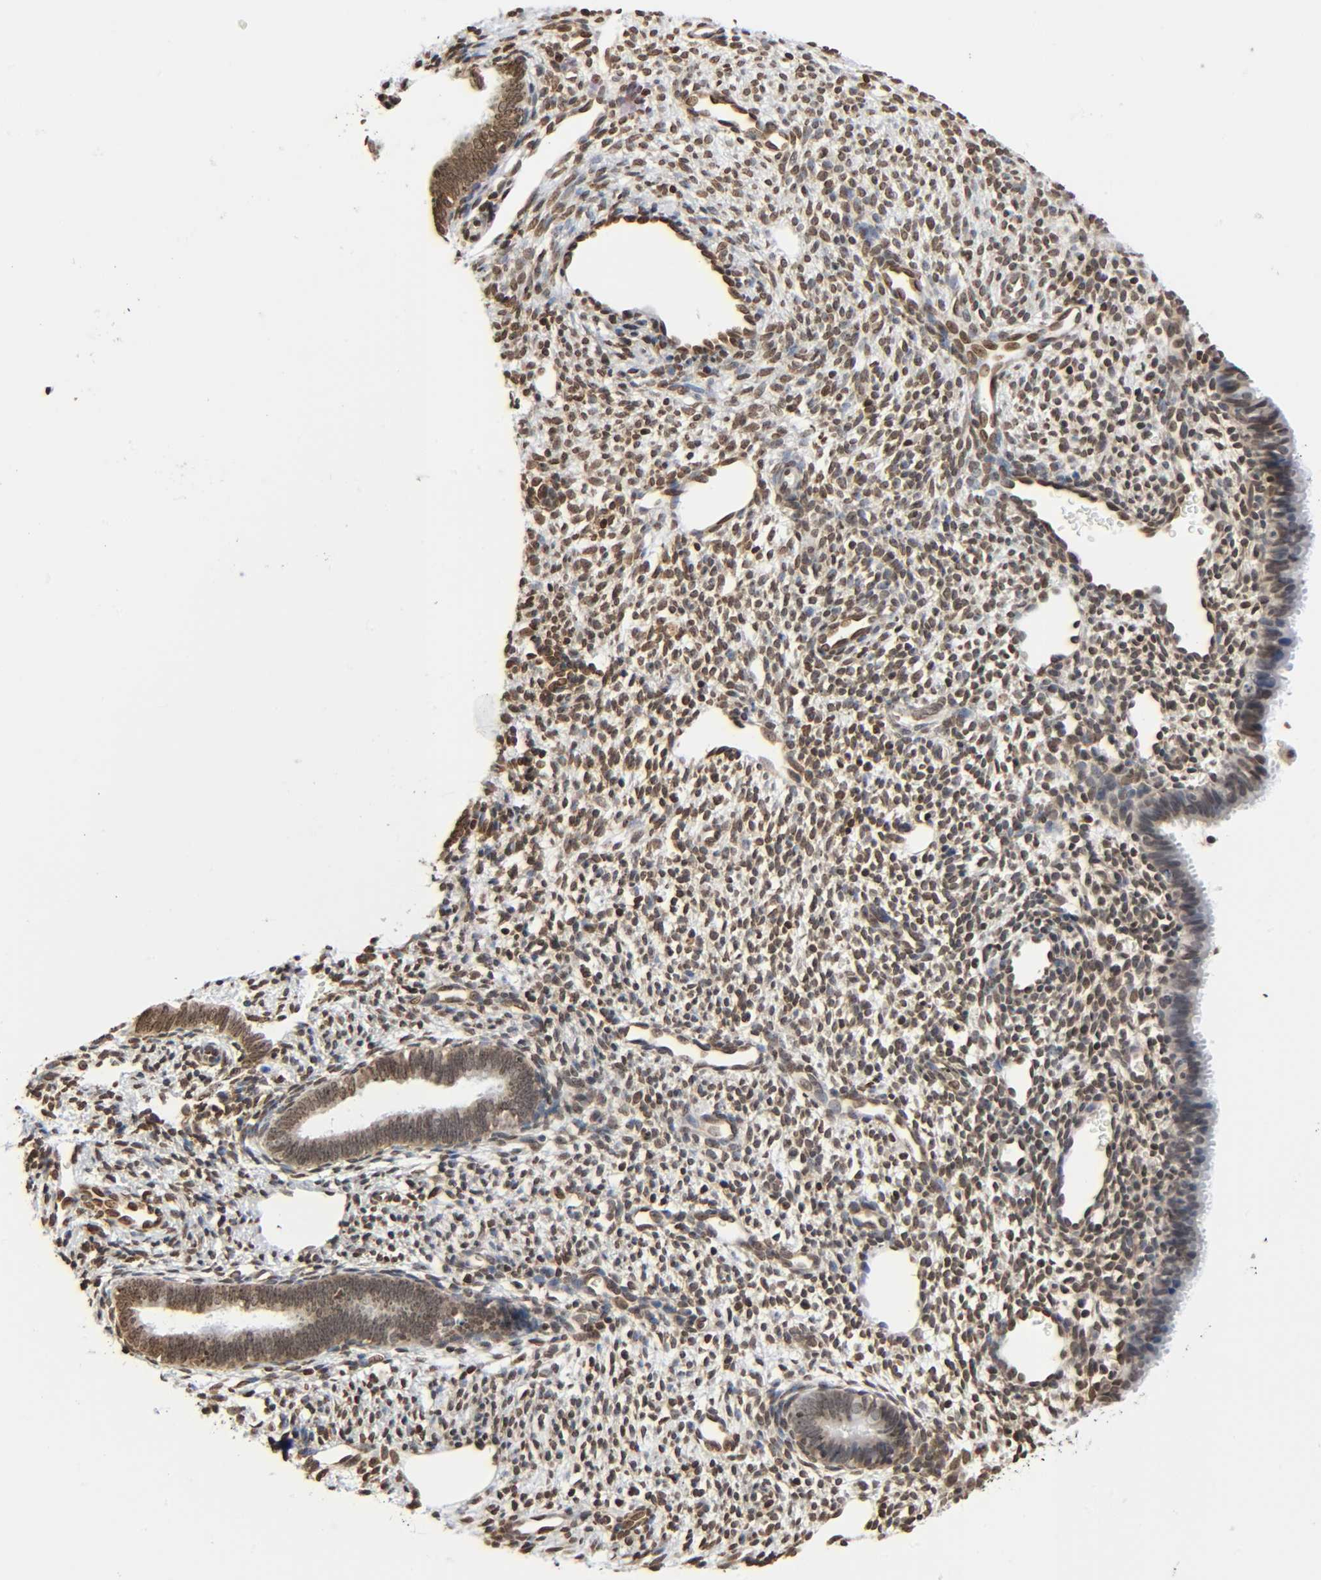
{"staining": {"intensity": "moderate", "quantity": ">75%", "location": "nuclear"}, "tissue": "endometrium", "cell_type": "Cells in endometrial stroma", "image_type": "normal", "snomed": [{"axis": "morphology", "description": "Normal tissue, NOS"}, {"axis": "topography", "description": "Endometrium"}], "caption": "Benign endometrium displays moderate nuclear staining in about >75% of cells in endometrial stroma, visualized by immunohistochemistry. The protein is stained brown, and the nuclei are stained in blue (DAB (3,3'-diaminobenzidine) IHC with brightfield microscopy, high magnification).", "gene": "HOXA6", "patient": {"sex": "female", "age": 27}}